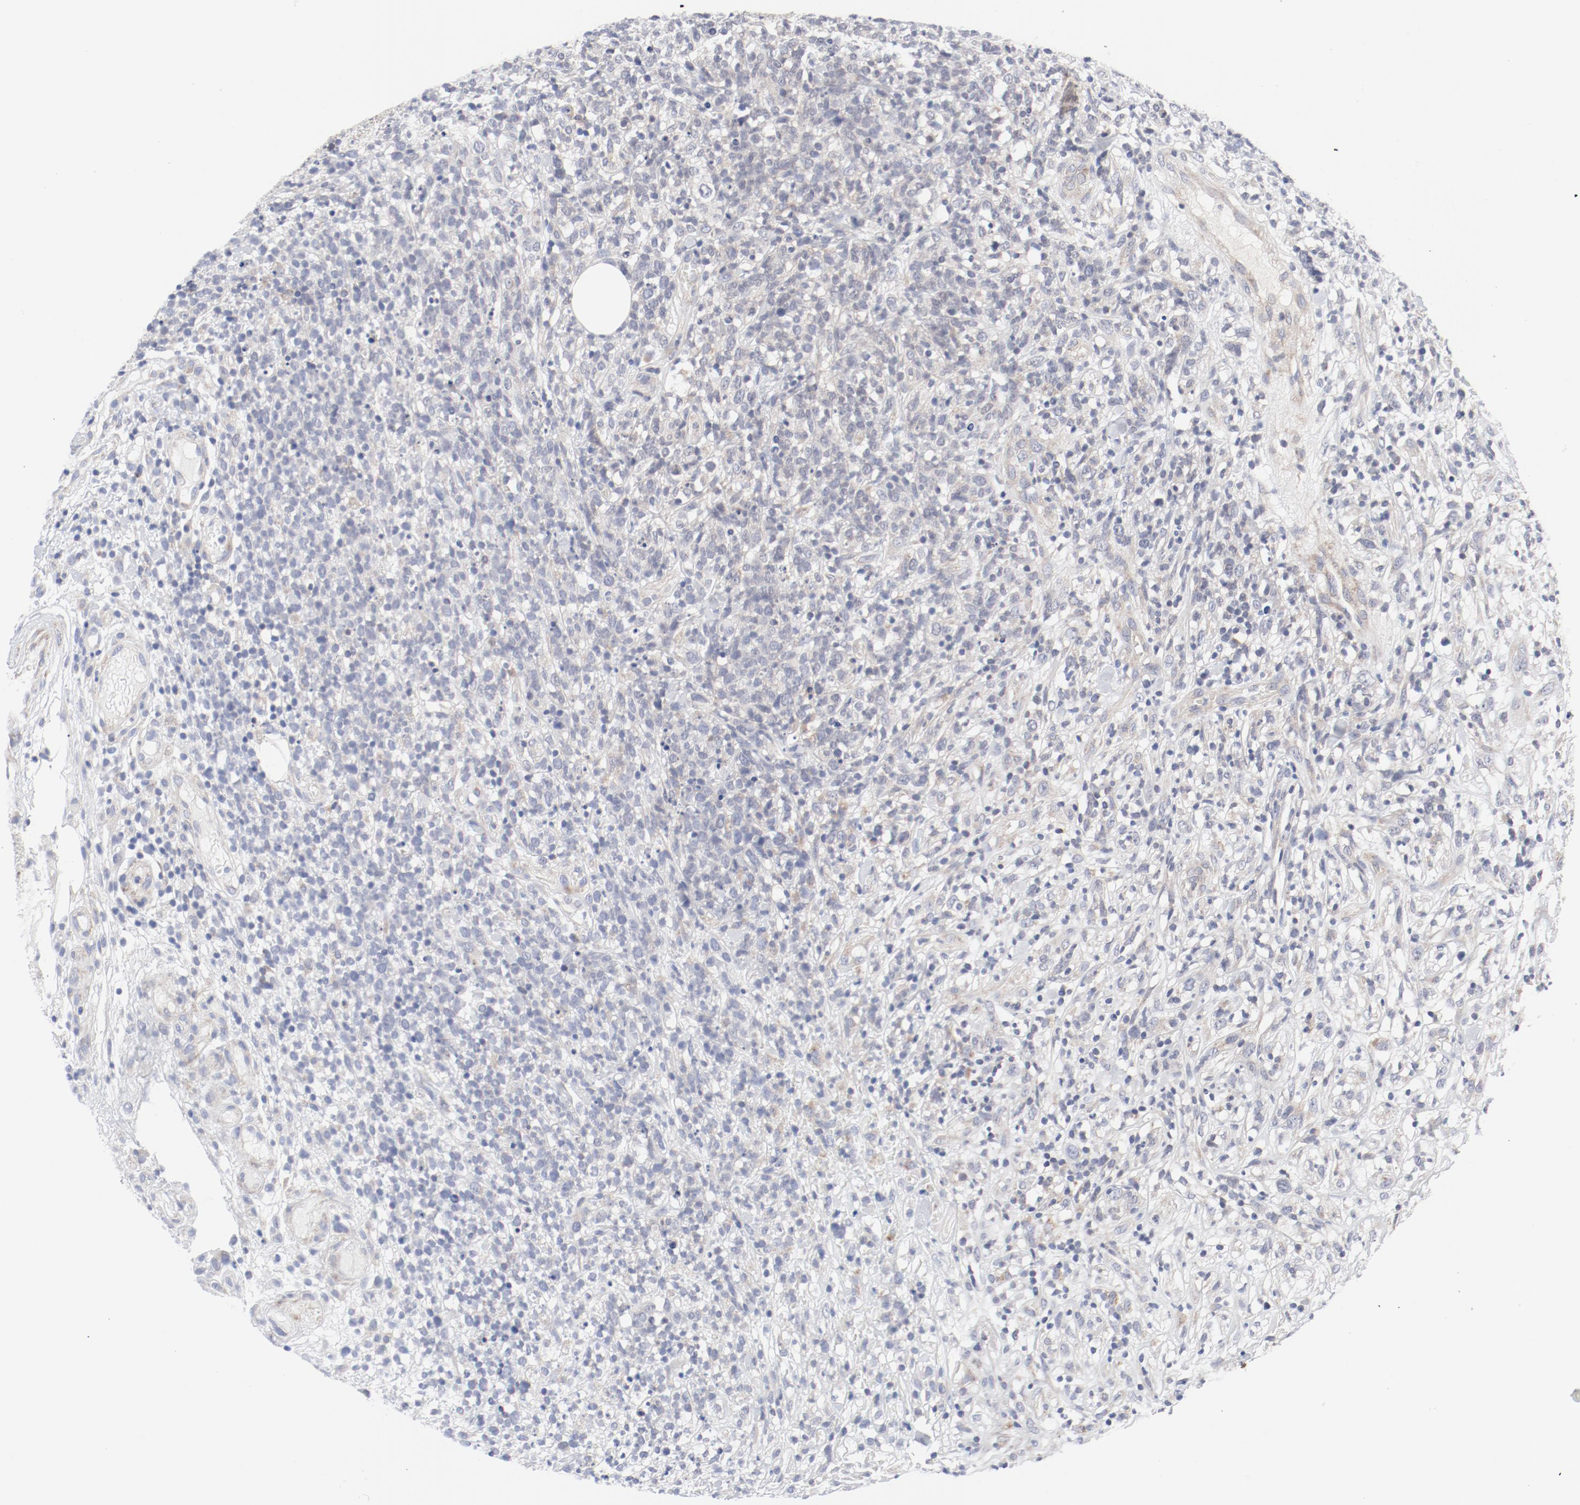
{"staining": {"intensity": "negative", "quantity": "none", "location": "none"}, "tissue": "lymphoma", "cell_type": "Tumor cells", "image_type": "cancer", "snomed": [{"axis": "morphology", "description": "Malignant lymphoma, non-Hodgkin's type, High grade"}, {"axis": "topography", "description": "Lymph node"}], "caption": "Tumor cells show no significant expression in lymphoma.", "gene": "BAD", "patient": {"sex": "female", "age": 73}}